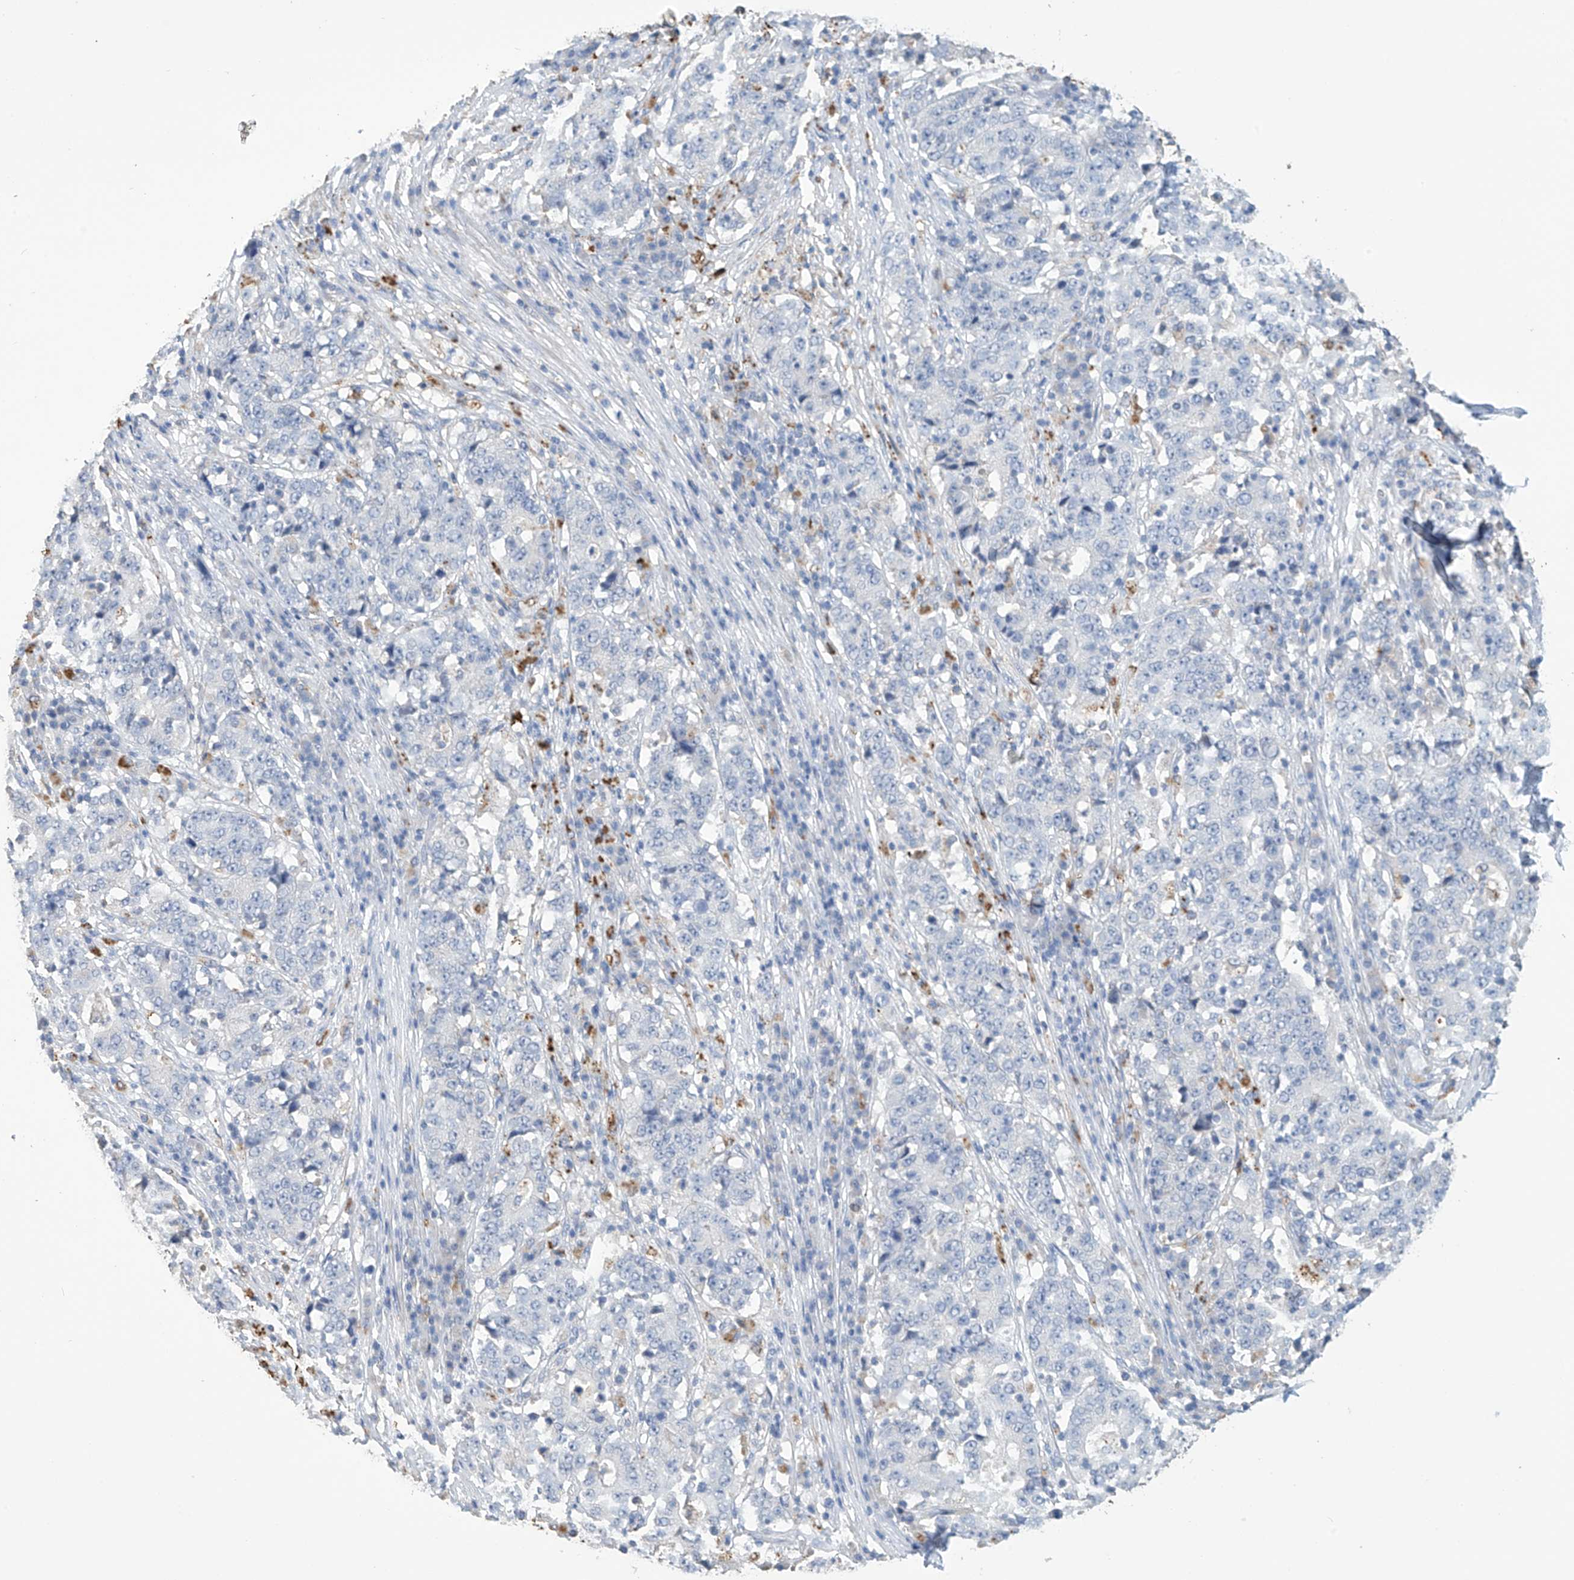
{"staining": {"intensity": "negative", "quantity": "none", "location": "none"}, "tissue": "stomach cancer", "cell_type": "Tumor cells", "image_type": "cancer", "snomed": [{"axis": "morphology", "description": "Adenocarcinoma, NOS"}, {"axis": "topography", "description": "Stomach"}], "caption": "Immunohistochemistry (IHC) image of neoplastic tissue: stomach adenocarcinoma stained with DAB (3,3'-diaminobenzidine) shows no significant protein positivity in tumor cells.", "gene": "OGT", "patient": {"sex": "male", "age": 59}}